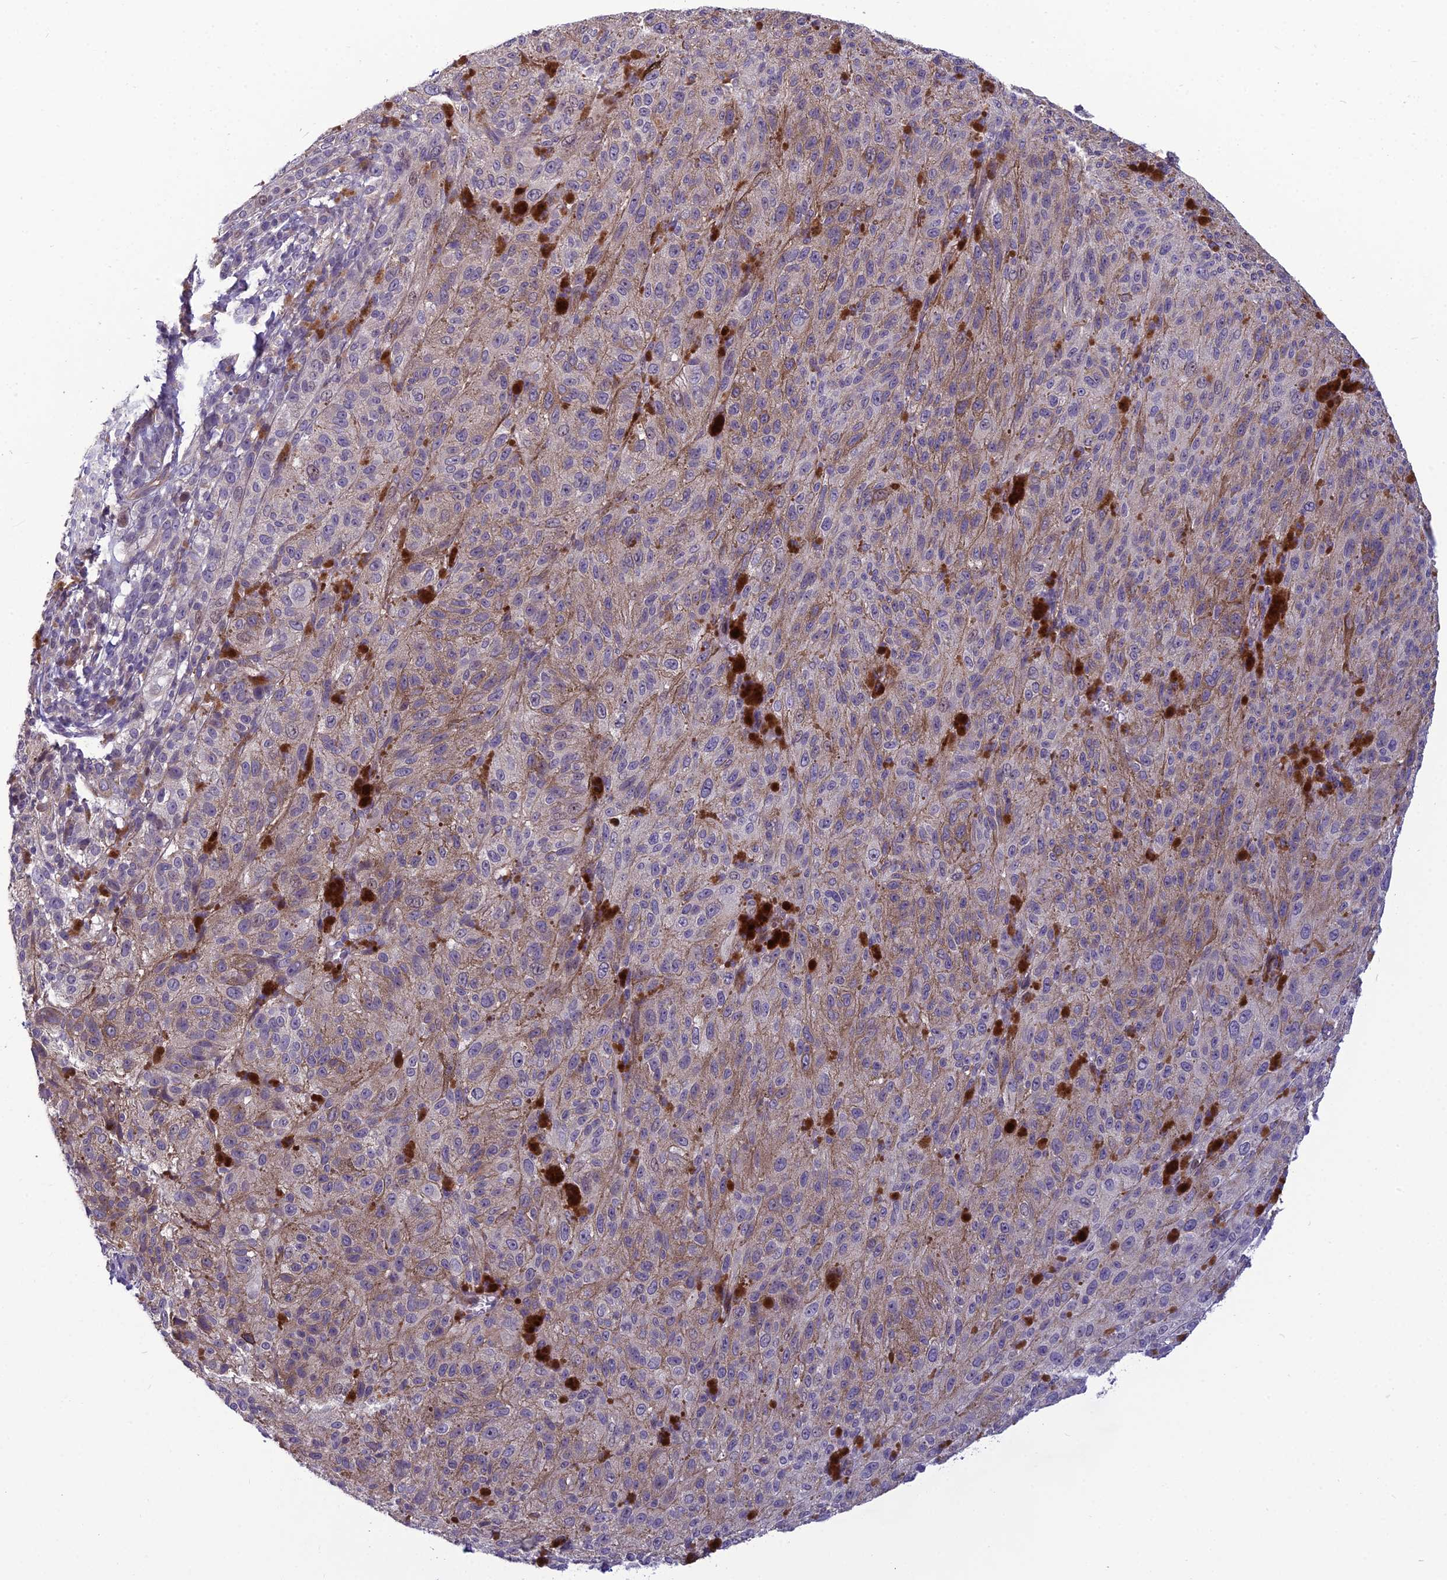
{"staining": {"intensity": "negative", "quantity": "none", "location": "none"}, "tissue": "melanoma", "cell_type": "Tumor cells", "image_type": "cancer", "snomed": [{"axis": "morphology", "description": "Malignant melanoma, NOS"}, {"axis": "topography", "description": "Skin"}], "caption": "Tumor cells are negative for brown protein staining in melanoma.", "gene": "TSPAN15", "patient": {"sex": "female", "age": 52}}